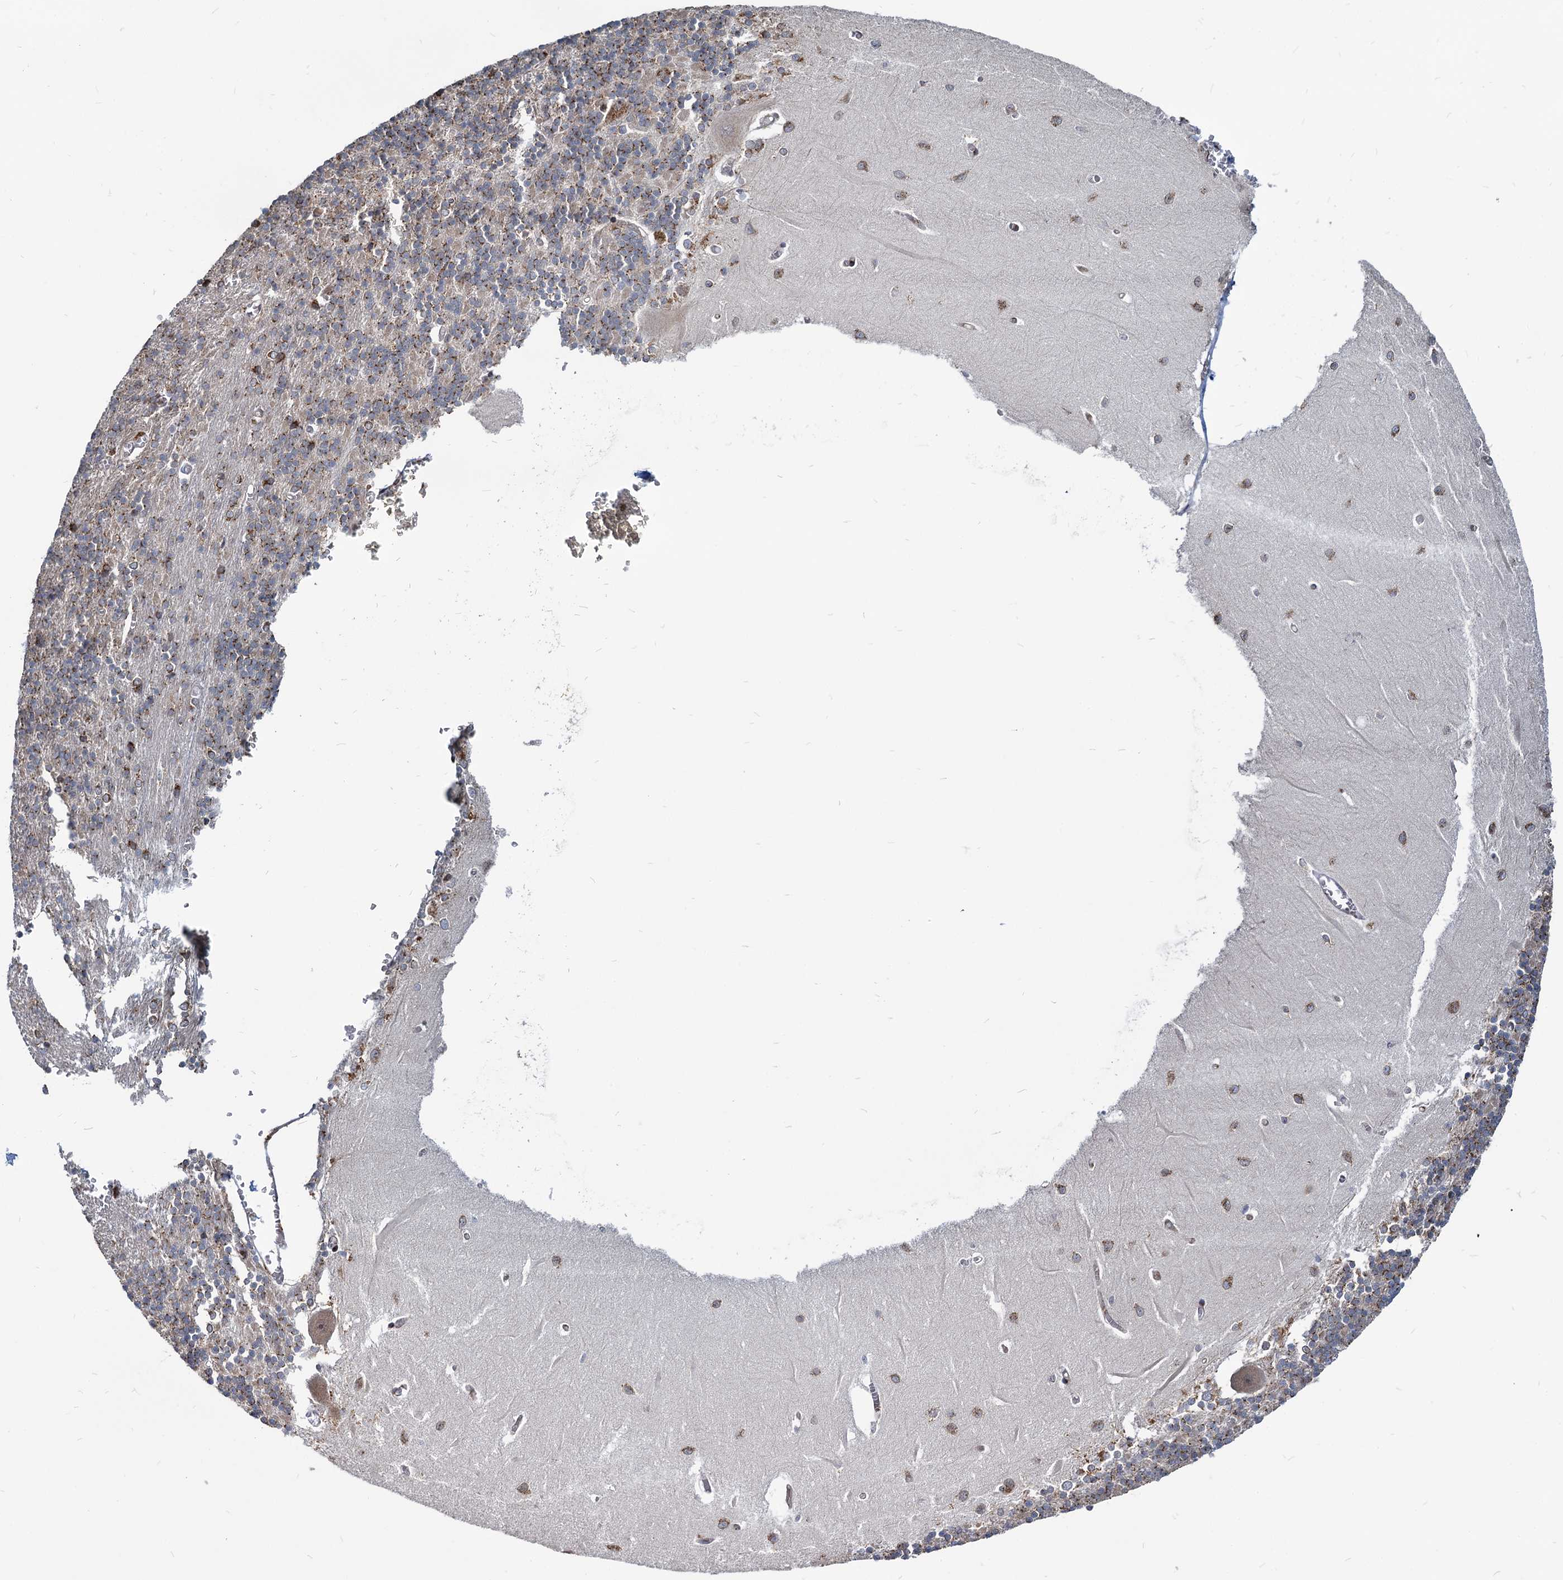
{"staining": {"intensity": "moderate", "quantity": "25%-75%", "location": "cytoplasmic/membranous"}, "tissue": "cerebellum", "cell_type": "Cells in granular layer", "image_type": "normal", "snomed": [{"axis": "morphology", "description": "Normal tissue, NOS"}, {"axis": "topography", "description": "Cerebellum"}], "caption": "Moderate cytoplasmic/membranous positivity is identified in approximately 25%-75% of cells in granular layer in normal cerebellum.", "gene": "SAAL1", "patient": {"sex": "male", "age": 37}}